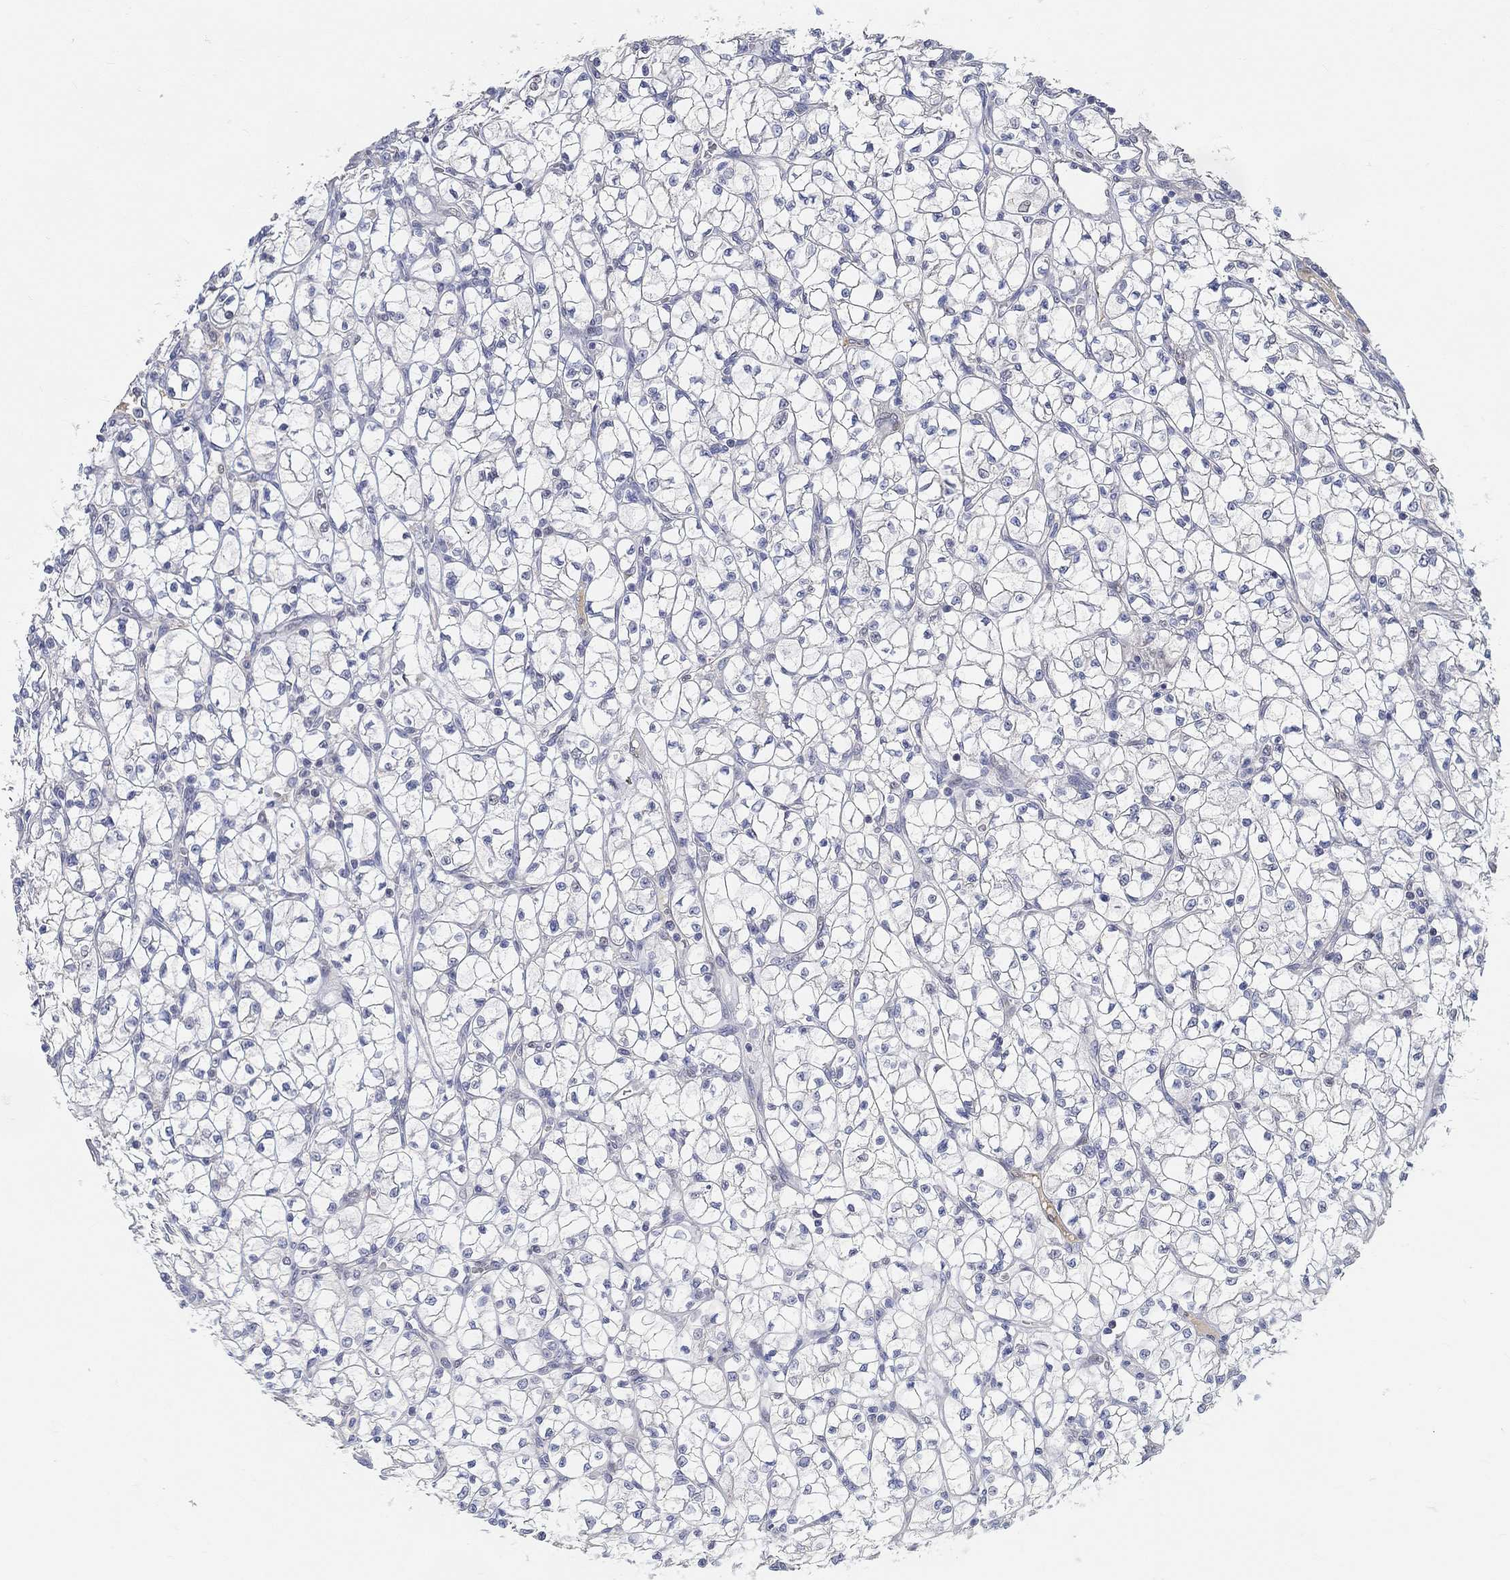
{"staining": {"intensity": "negative", "quantity": "none", "location": "none"}, "tissue": "renal cancer", "cell_type": "Tumor cells", "image_type": "cancer", "snomed": [{"axis": "morphology", "description": "Adenocarcinoma, NOS"}, {"axis": "topography", "description": "Kidney"}], "caption": "A photomicrograph of human renal cancer is negative for staining in tumor cells. Nuclei are stained in blue.", "gene": "SNTG2", "patient": {"sex": "female", "age": 64}}